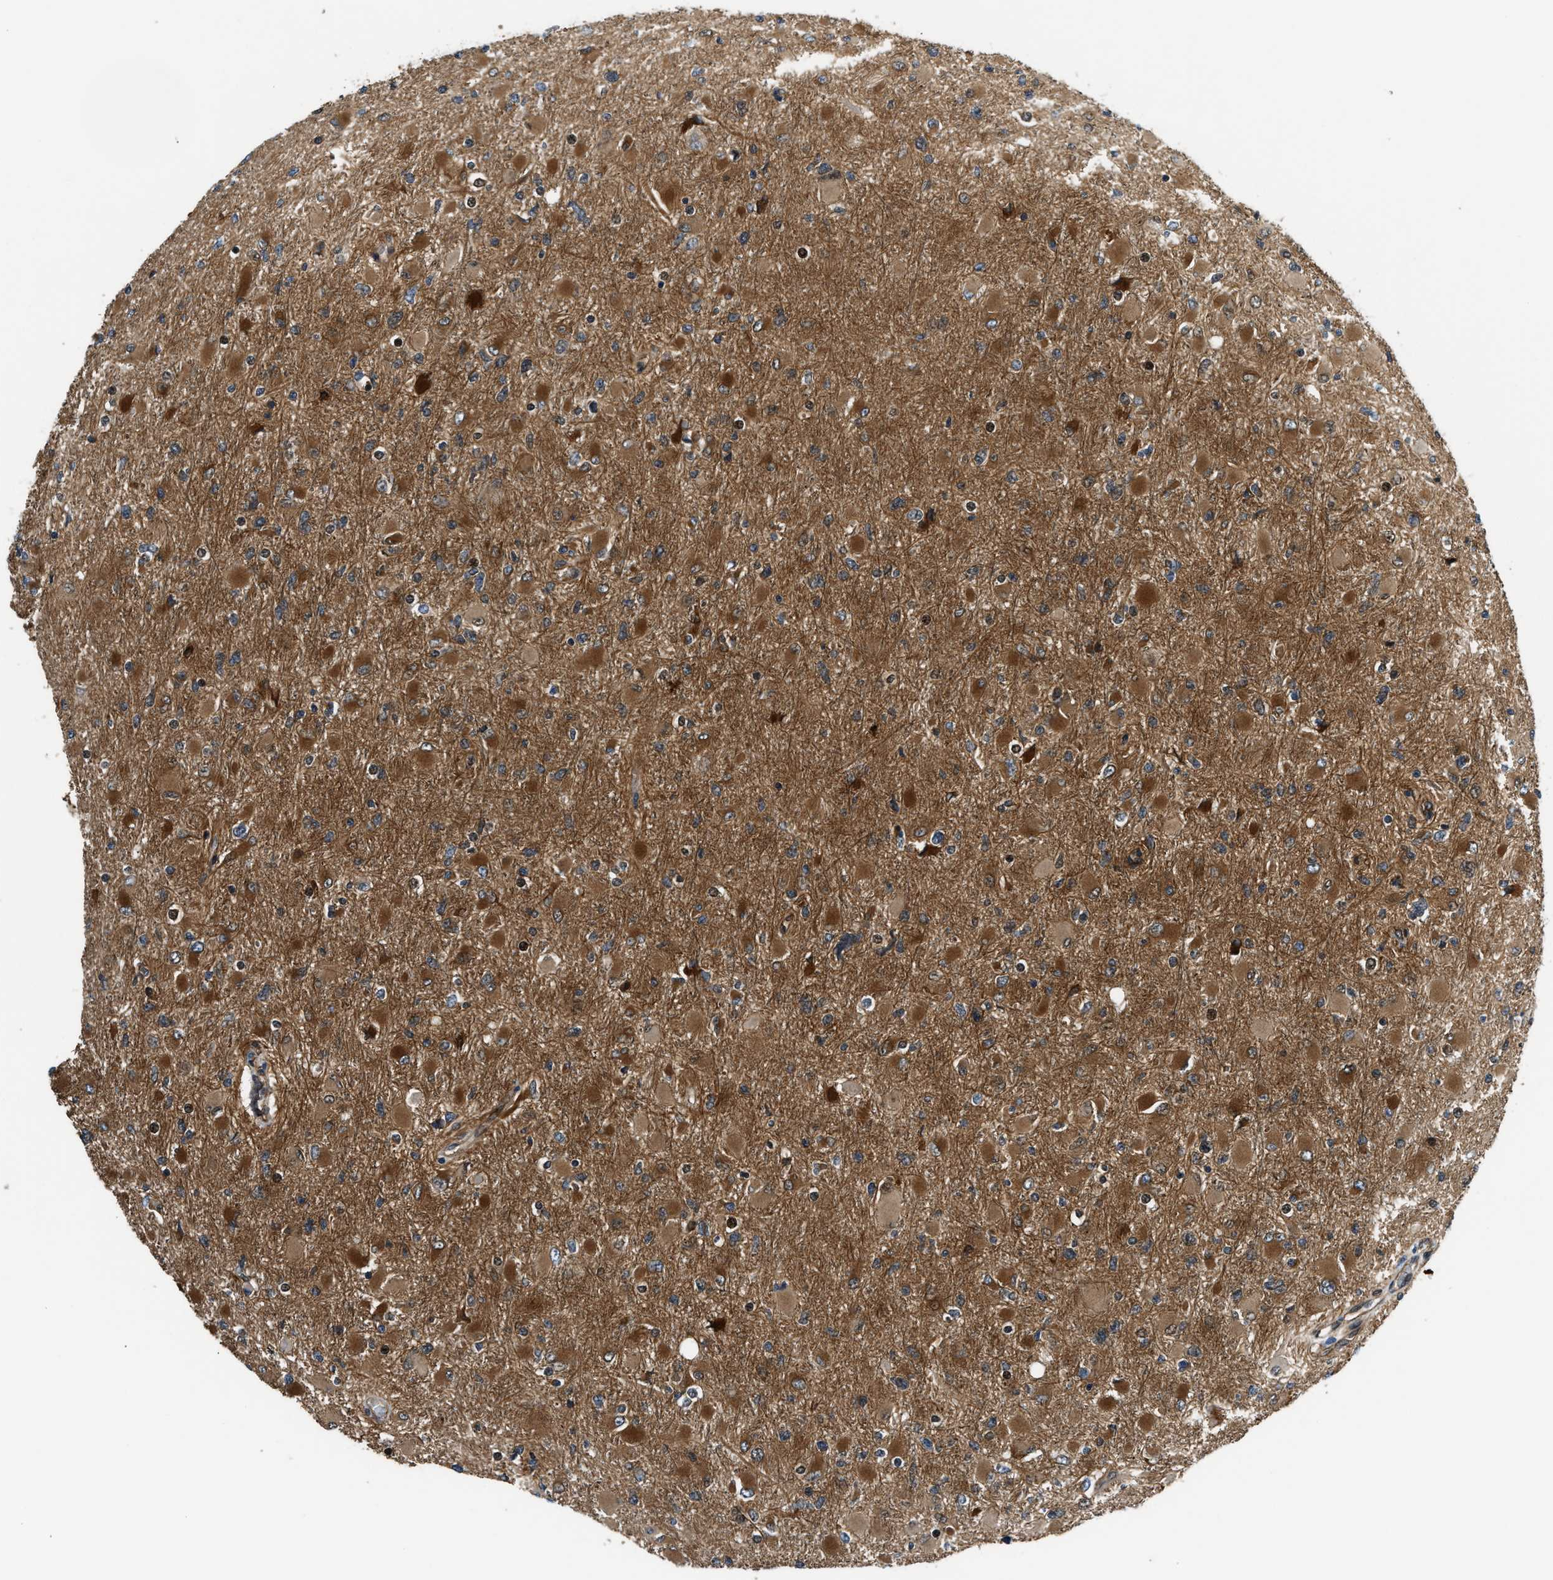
{"staining": {"intensity": "moderate", "quantity": "25%-75%", "location": "cytoplasmic/membranous"}, "tissue": "glioma", "cell_type": "Tumor cells", "image_type": "cancer", "snomed": [{"axis": "morphology", "description": "Glioma, malignant, High grade"}, {"axis": "topography", "description": "Cerebral cortex"}], "caption": "Immunohistochemistry histopathology image of neoplastic tissue: malignant high-grade glioma stained using IHC reveals medium levels of moderate protein expression localized specifically in the cytoplasmic/membranous of tumor cells, appearing as a cytoplasmic/membranous brown color.", "gene": "COPS2", "patient": {"sex": "female", "age": 36}}